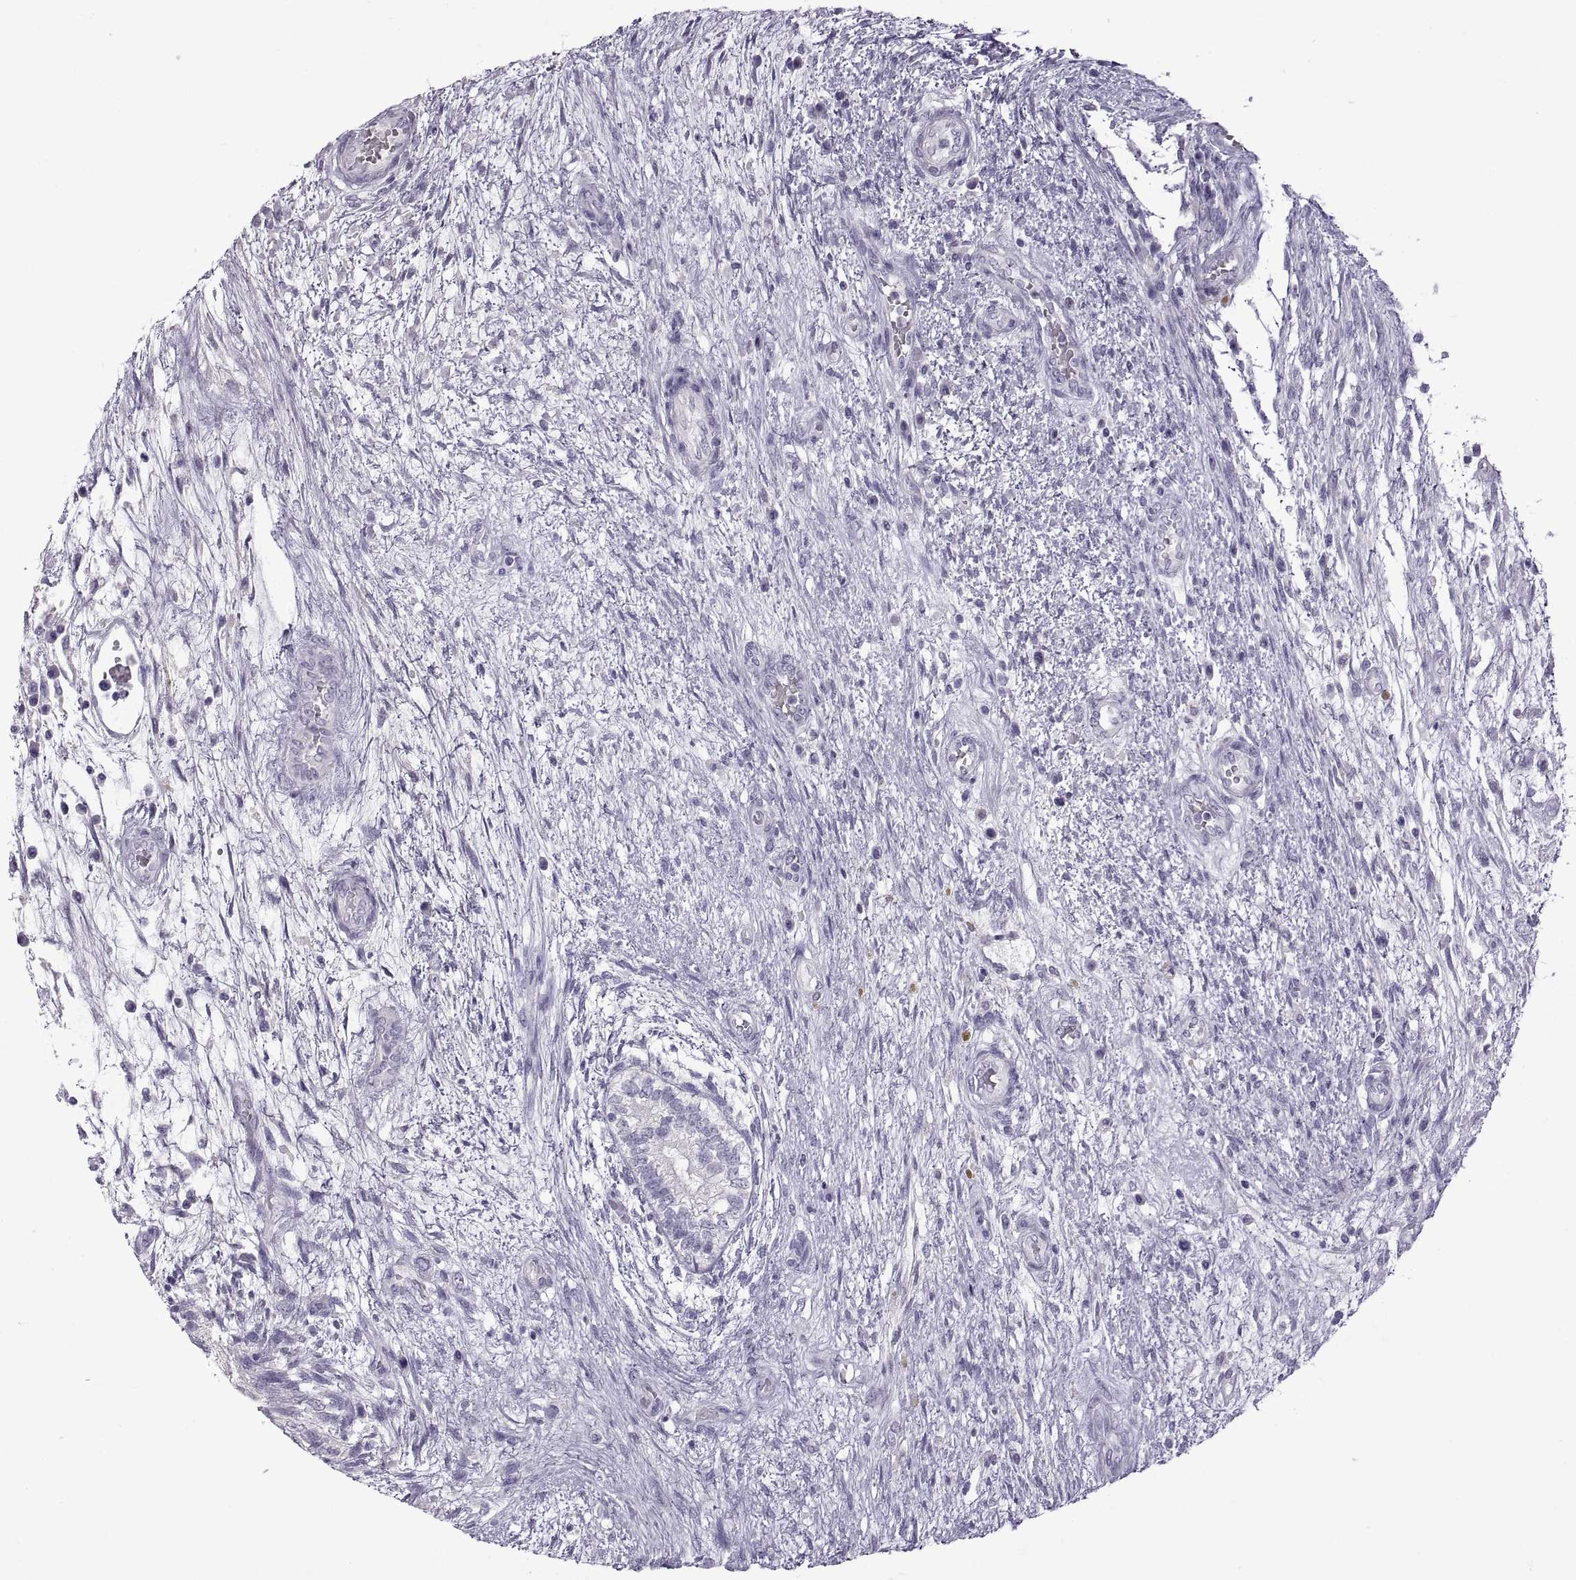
{"staining": {"intensity": "negative", "quantity": "none", "location": "none"}, "tissue": "testis cancer", "cell_type": "Tumor cells", "image_type": "cancer", "snomed": [{"axis": "morphology", "description": "Normal tissue, NOS"}, {"axis": "morphology", "description": "Carcinoma, Embryonal, NOS"}, {"axis": "topography", "description": "Testis"}, {"axis": "topography", "description": "Epididymis"}], "caption": "This is an IHC histopathology image of testis cancer (embryonal carcinoma). There is no expression in tumor cells.", "gene": "RDM1", "patient": {"sex": "male", "age": 32}}